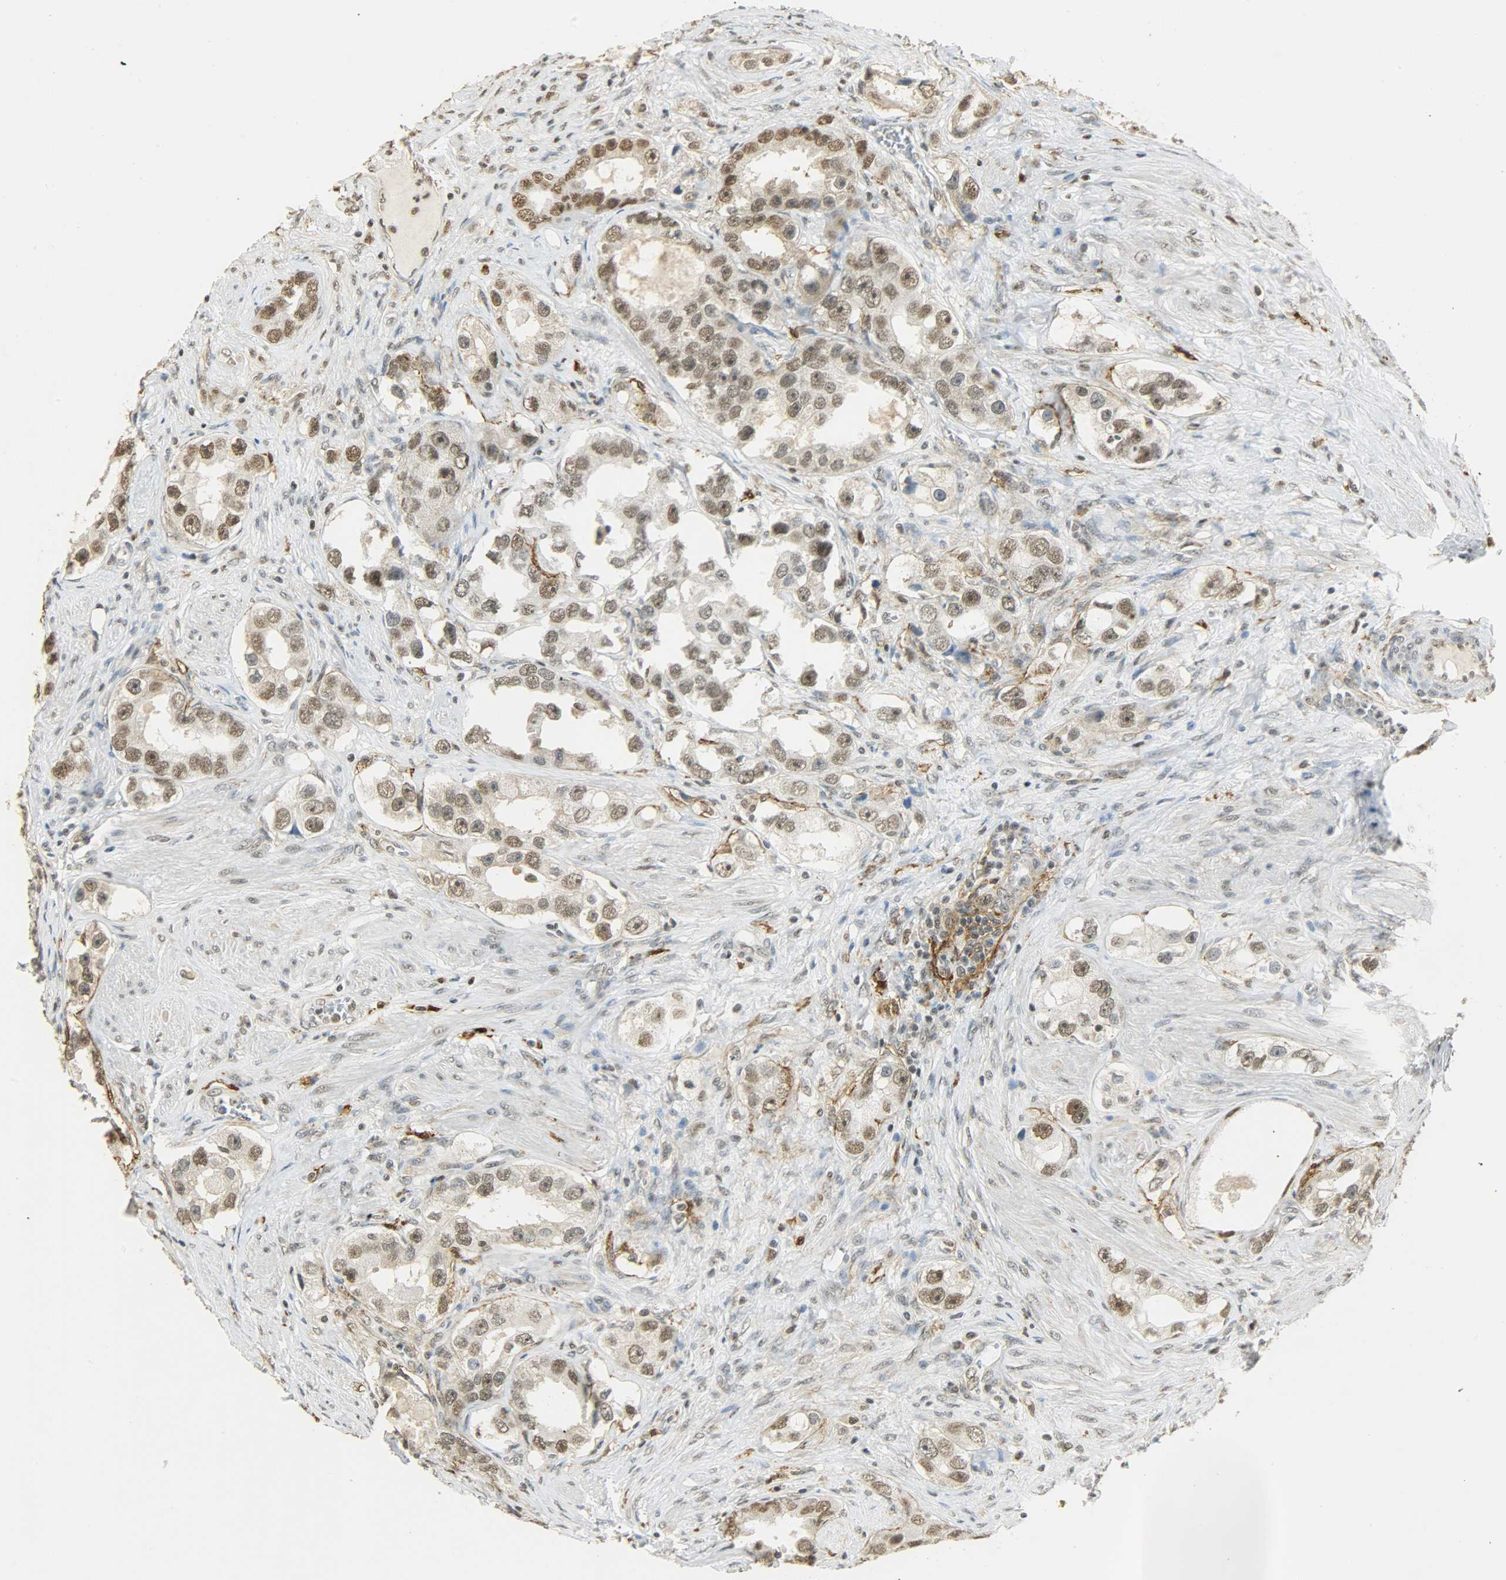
{"staining": {"intensity": "moderate", "quantity": ">75%", "location": "nuclear"}, "tissue": "prostate cancer", "cell_type": "Tumor cells", "image_type": "cancer", "snomed": [{"axis": "morphology", "description": "Adenocarcinoma, High grade"}, {"axis": "topography", "description": "Prostate"}], "caption": "This is a histology image of immunohistochemistry staining of prostate cancer, which shows moderate expression in the nuclear of tumor cells.", "gene": "NGFR", "patient": {"sex": "male", "age": 63}}